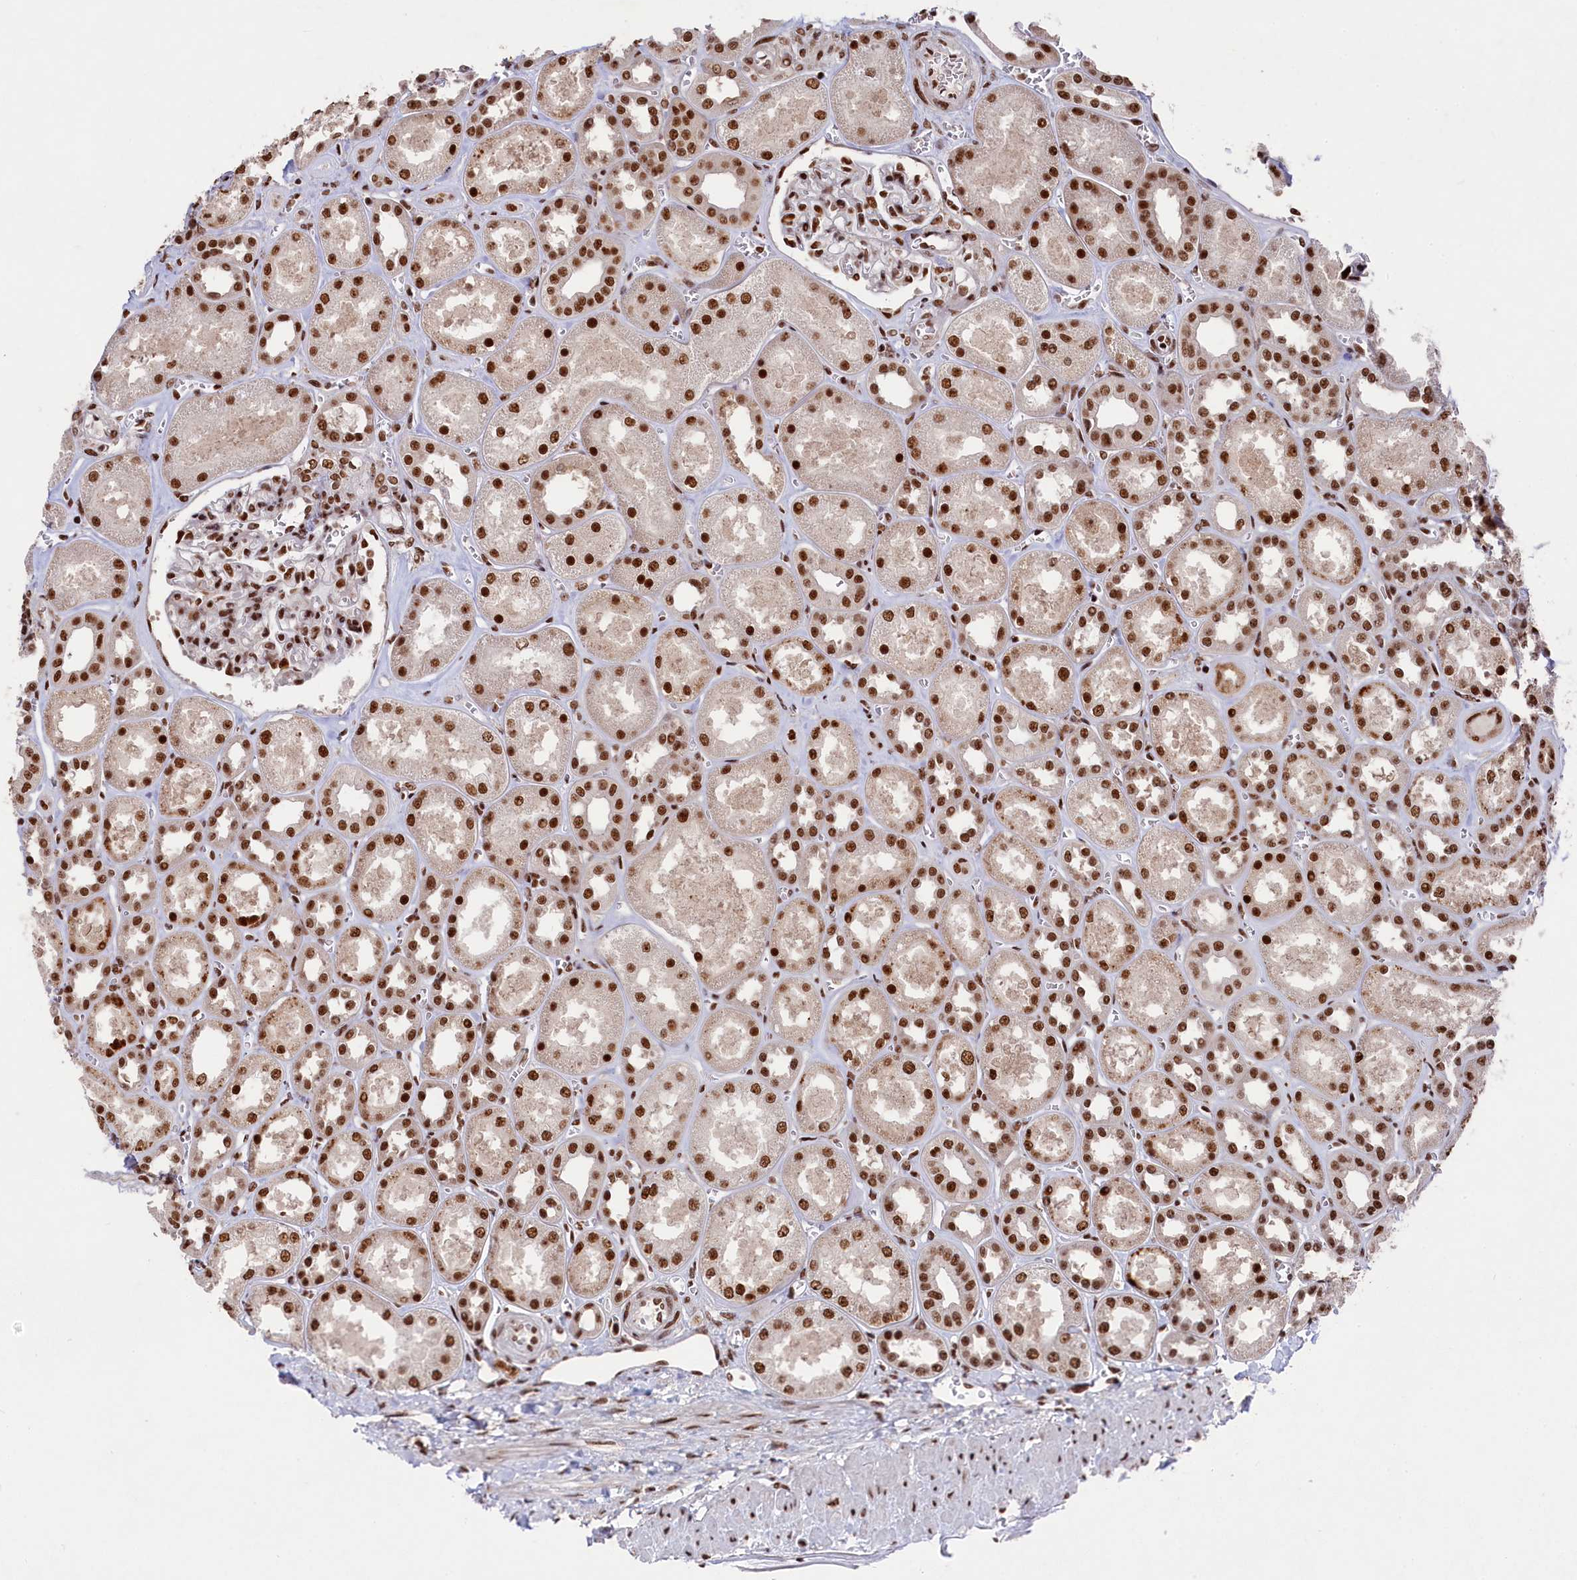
{"staining": {"intensity": "strong", "quantity": ">75%", "location": "nuclear"}, "tissue": "kidney", "cell_type": "Cells in glomeruli", "image_type": "normal", "snomed": [{"axis": "morphology", "description": "Normal tissue, NOS"}, {"axis": "morphology", "description": "Adenocarcinoma, NOS"}, {"axis": "topography", "description": "Kidney"}], "caption": "Immunohistochemistry (DAB) staining of benign kidney displays strong nuclear protein positivity in about >75% of cells in glomeruli.", "gene": "PRPF31", "patient": {"sex": "female", "age": 68}}